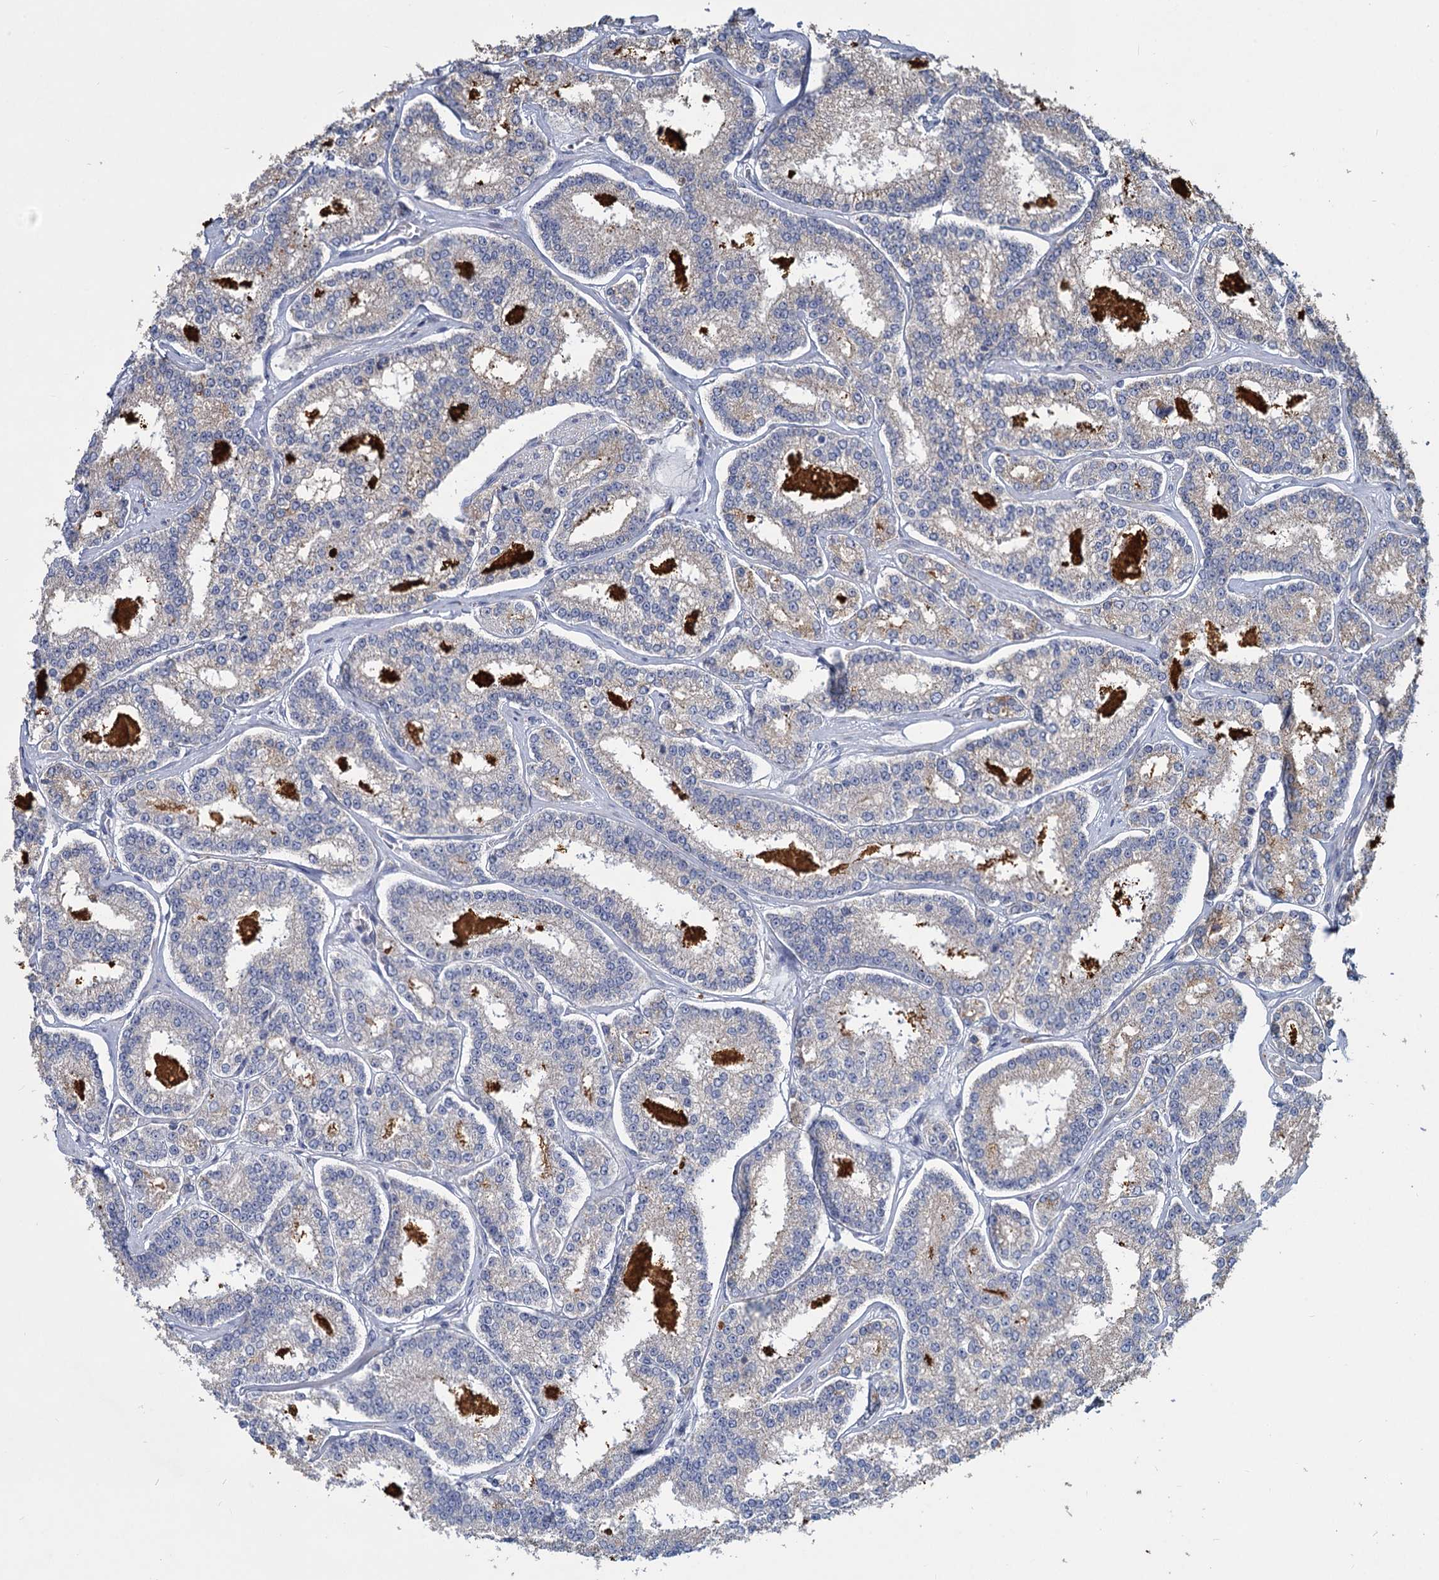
{"staining": {"intensity": "negative", "quantity": "none", "location": "none"}, "tissue": "prostate cancer", "cell_type": "Tumor cells", "image_type": "cancer", "snomed": [{"axis": "morphology", "description": "Normal tissue, NOS"}, {"axis": "morphology", "description": "Adenocarcinoma, High grade"}, {"axis": "topography", "description": "Prostate"}], "caption": "Tumor cells show no significant protein expression in prostate cancer.", "gene": "HES2", "patient": {"sex": "male", "age": 83}}